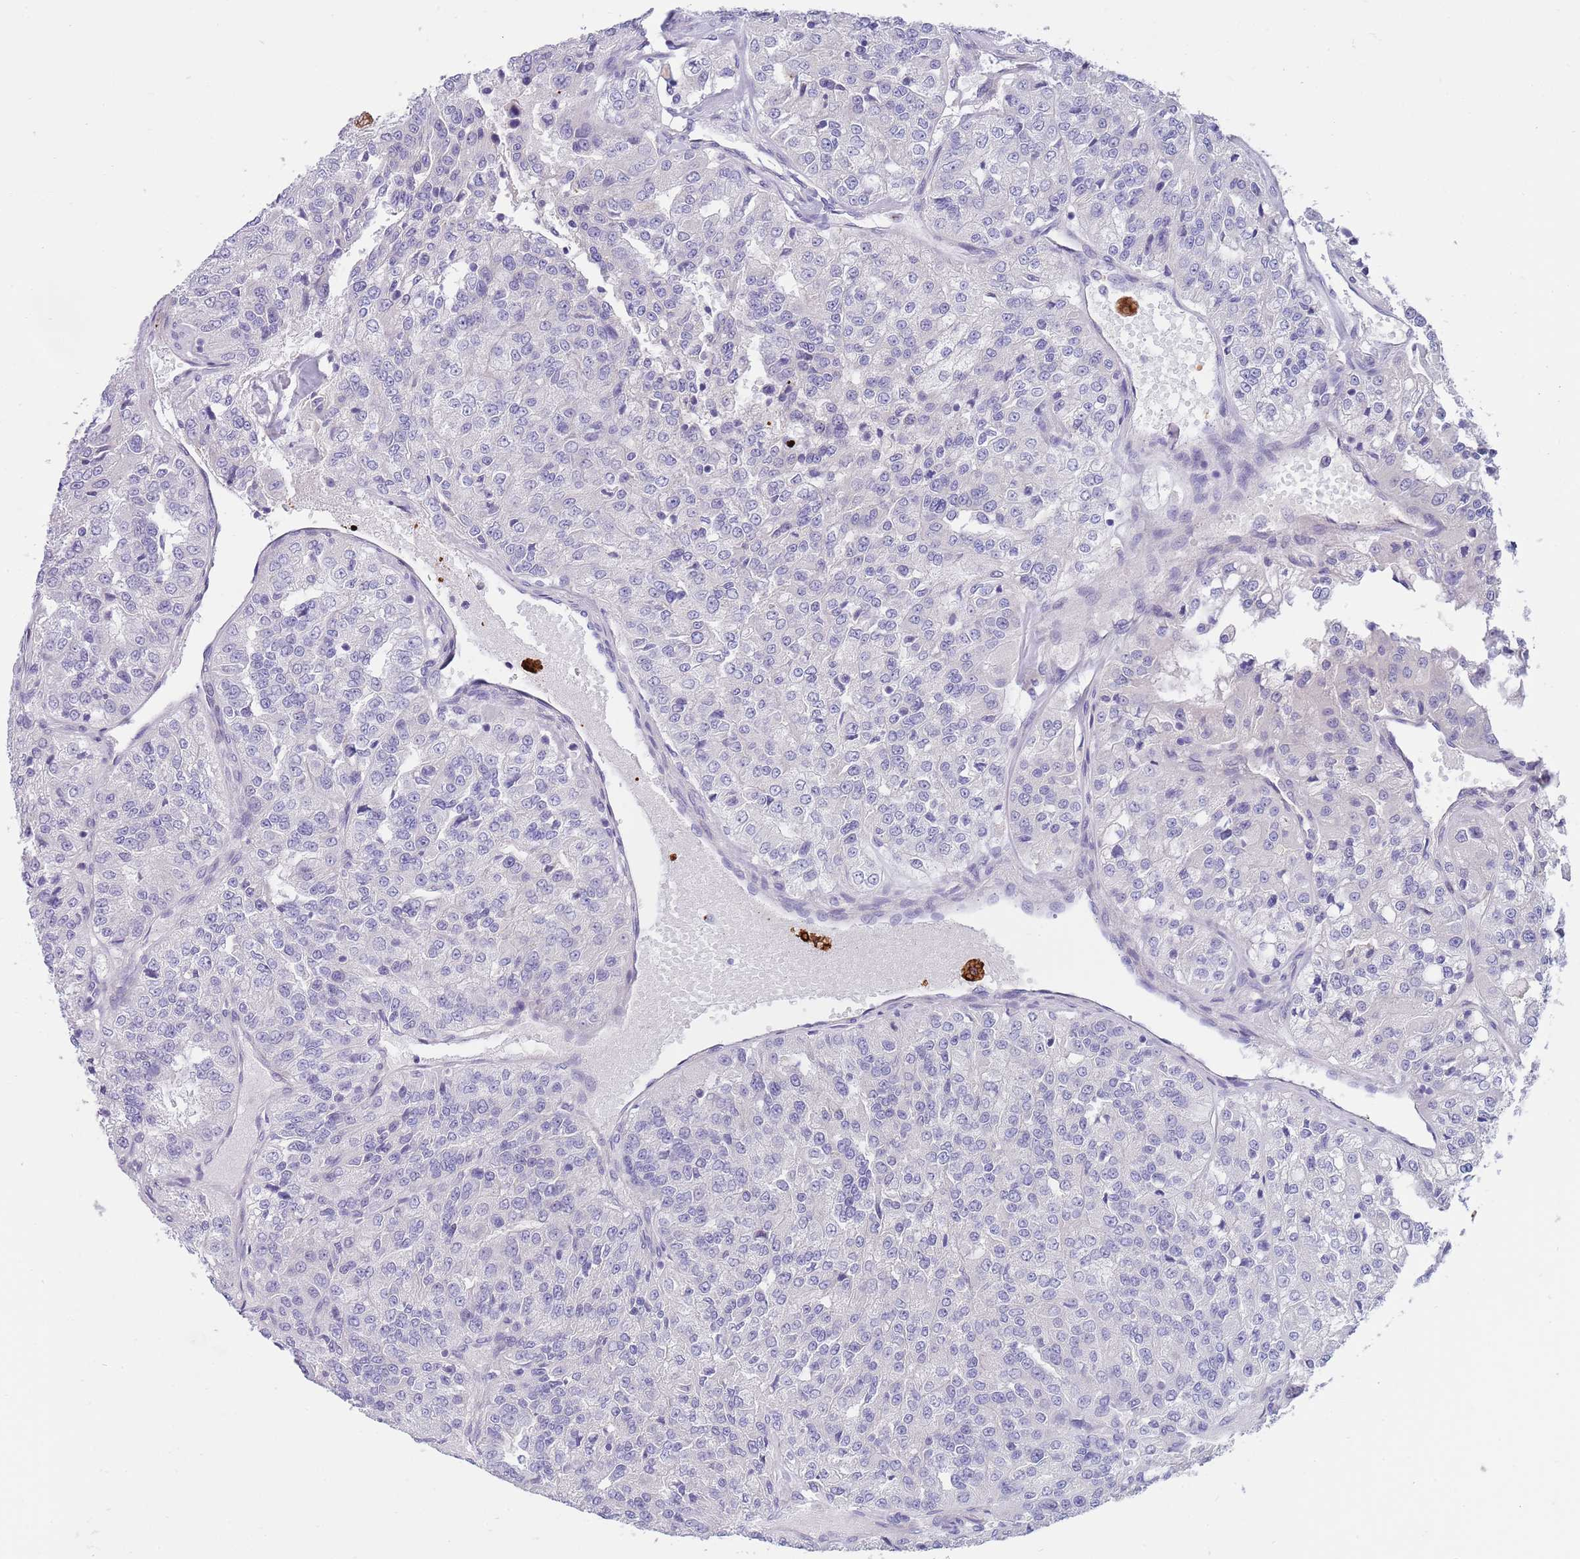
{"staining": {"intensity": "negative", "quantity": "none", "location": "none"}, "tissue": "renal cancer", "cell_type": "Tumor cells", "image_type": "cancer", "snomed": [{"axis": "morphology", "description": "Adenocarcinoma, NOS"}, {"axis": "topography", "description": "Kidney"}], "caption": "Immunohistochemistry (IHC) of renal cancer (adenocarcinoma) exhibits no expression in tumor cells.", "gene": "NLRP6", "patient": {"sex": "female", "age": 63}}